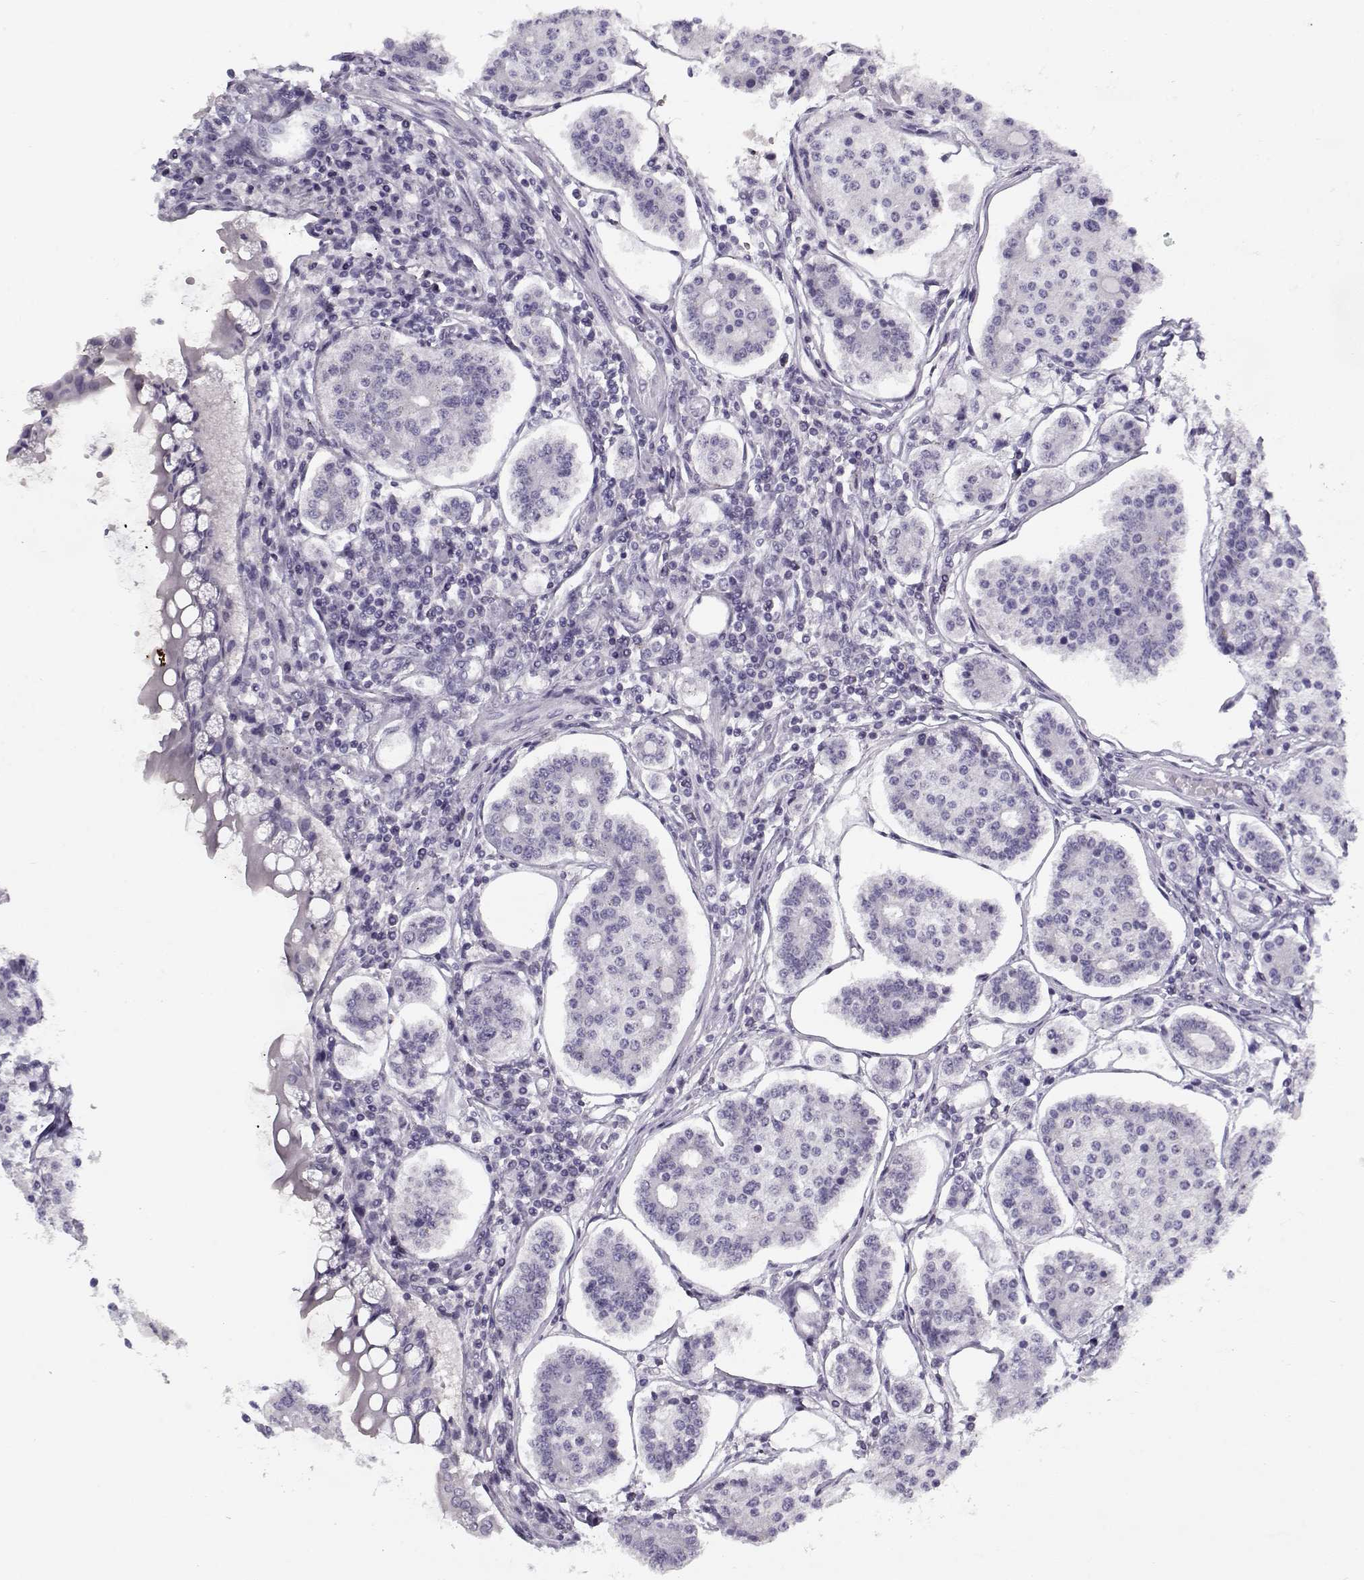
{"staining": {"intensity": "negative", "quantity": "none", "location": "none"}, "tissue": "carcinoid", "cell_type": "Tumor cells", "image_type": "cancer", "snomed": [{"axis": "morphology", "description": "Carcinoid, malignant, NOS"}, {"axis": "topography", "description": "Small intestine"}], "caption": "Immunohistochemistry (IHC) photomicrograph of neoplastic tissue: human carcinoid stained with DAB (3,3'-diaminobenzidine) displays no significant protein staining in tumor cells.", "gene": "CCDC136", "patient": {"sex": "female", "age": 65}}